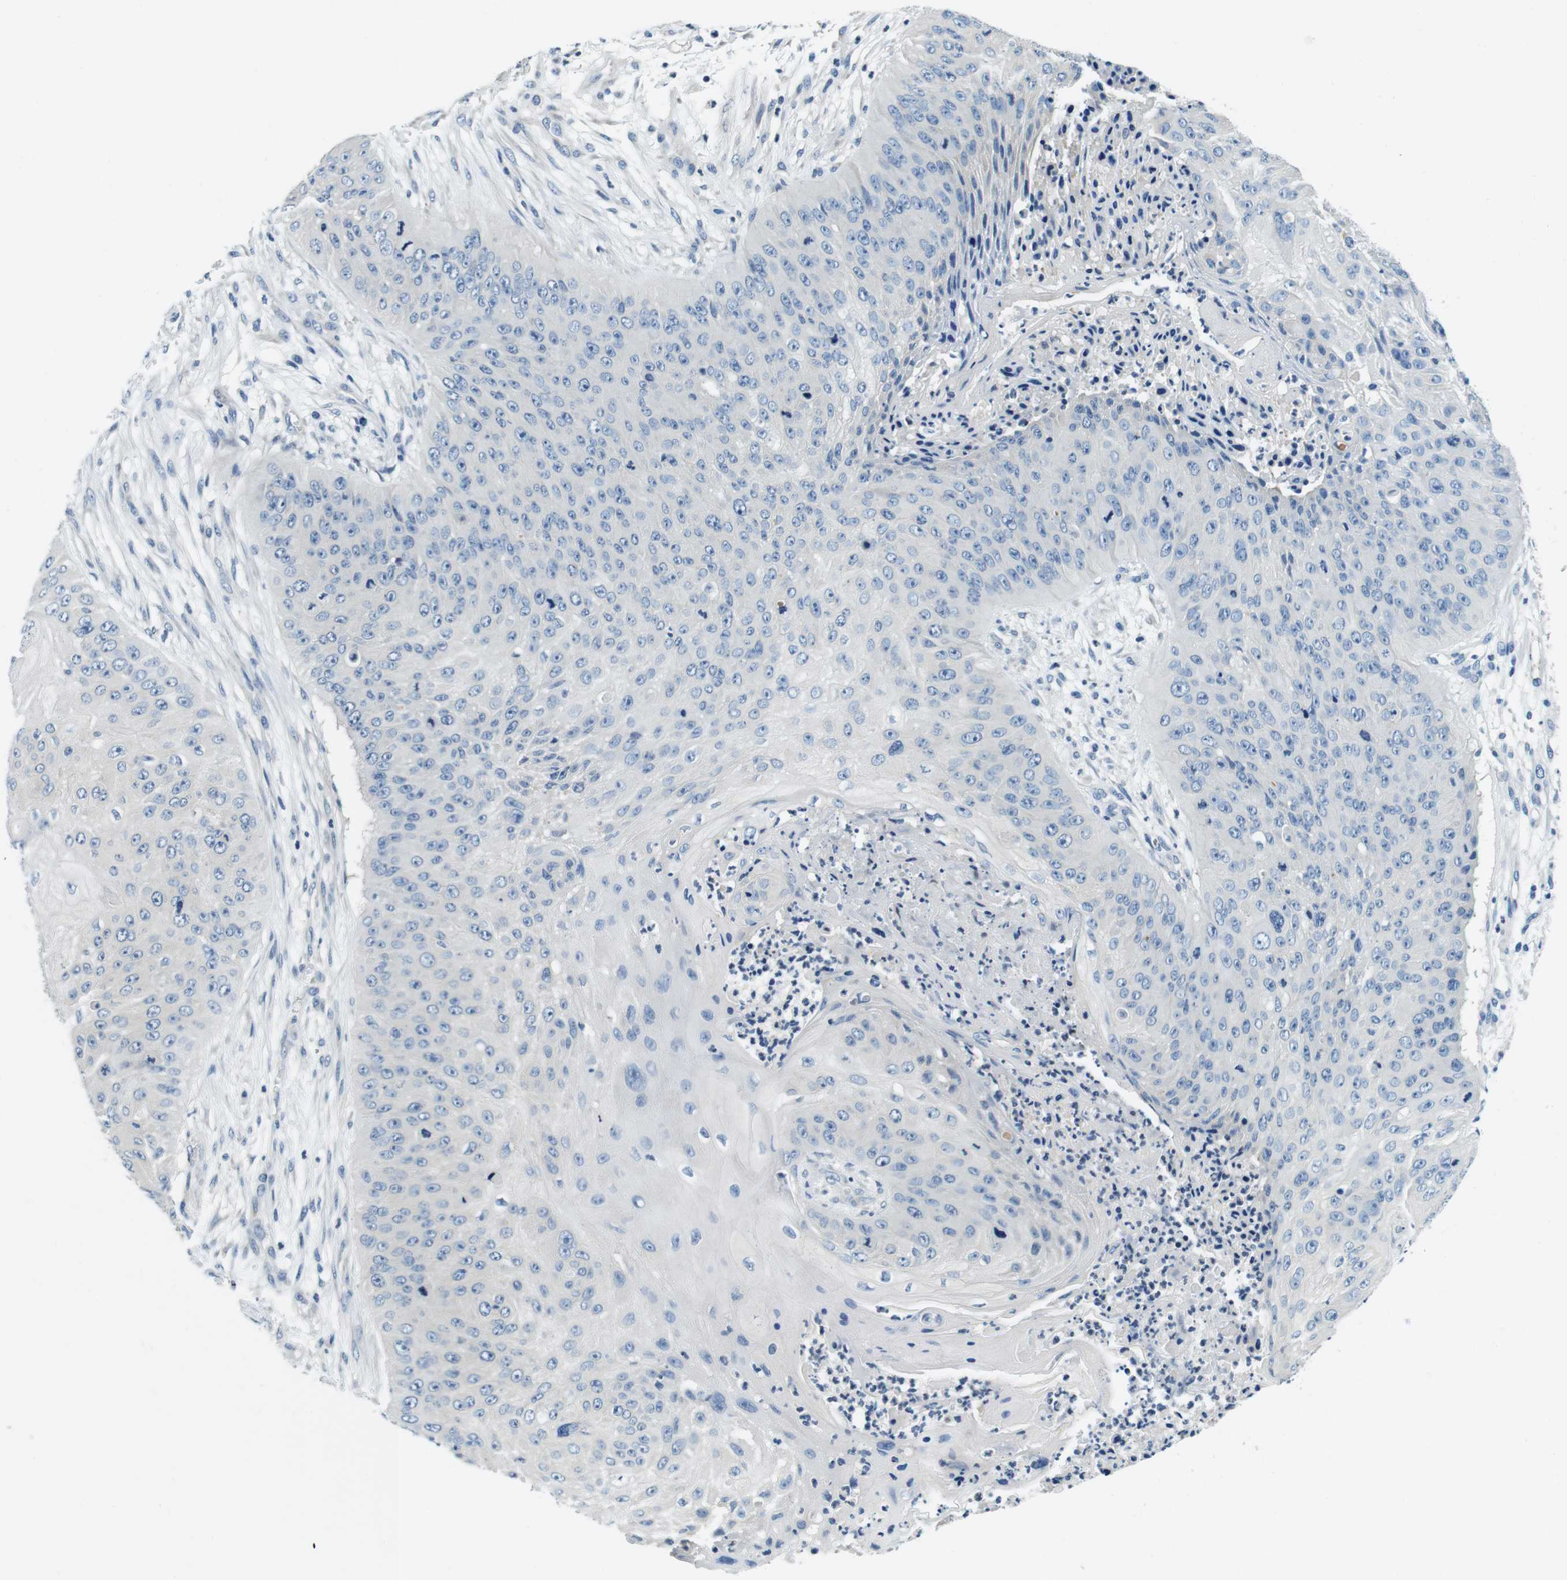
{"staining": {"intensity": "negative", "quantity": "none", "location": "none"}, "tissue": "skin cancer", "cell_type": "Tumor cells", "image_type": "cancer", "snomed": [{"axis": "morphology", "description": "Squamous cell carcinoma, NOS"}, {"axis": "topography", "description": "Skin"}], "caption": "This is an immunohistochemistry (IHC) image of skin cancer (squamous cell carcinoma). There is no expression in tumor cells.", "gene": "KCNJ5", "patient": {"sex": "female", "age": 80}}